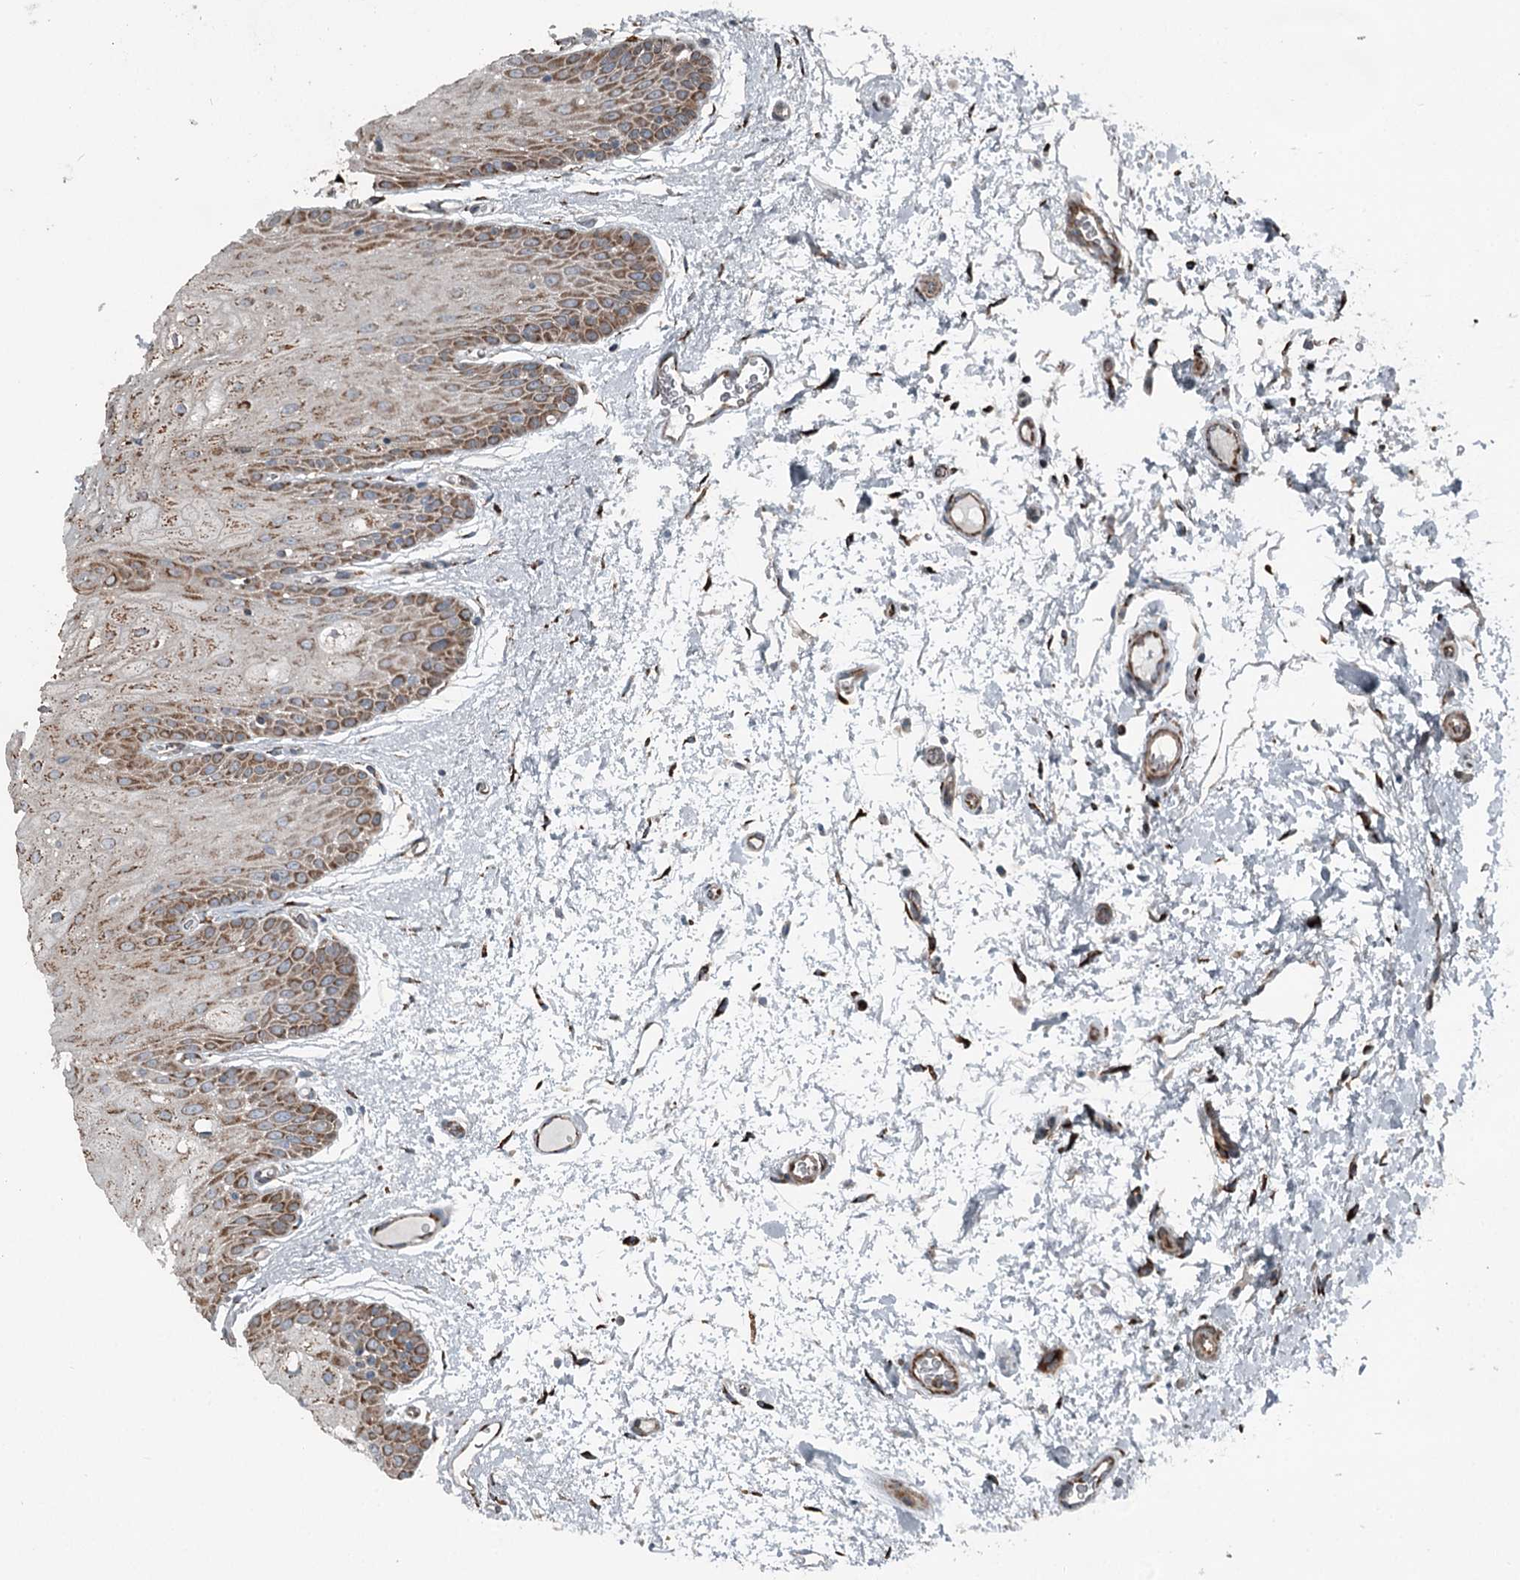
{"staining": {"intensity": "moderate", "quantity": ">75%", "location": "cytoplasmic/membranous"}, "tissue": "oral mucosa", "cell_type": "Squamous epithelial cells", "image_type": "normal", "snomed": [{"axis": "morphology", "description": "Normal tissue, NOS"}, {"axis": "topography", "description": "Oral tissue"}, {"axis": "topography", "description": "Tounge, NOS"}], "caption": "Approximately >75% of squamous epithelial cells in benign human oral mucosa show moderate cytoplasmic/membranous protein expression as visualized by brown immunohistochemical staining.", "gene": "RASSF8", "patient": {"sex": "female", "age": 73}}